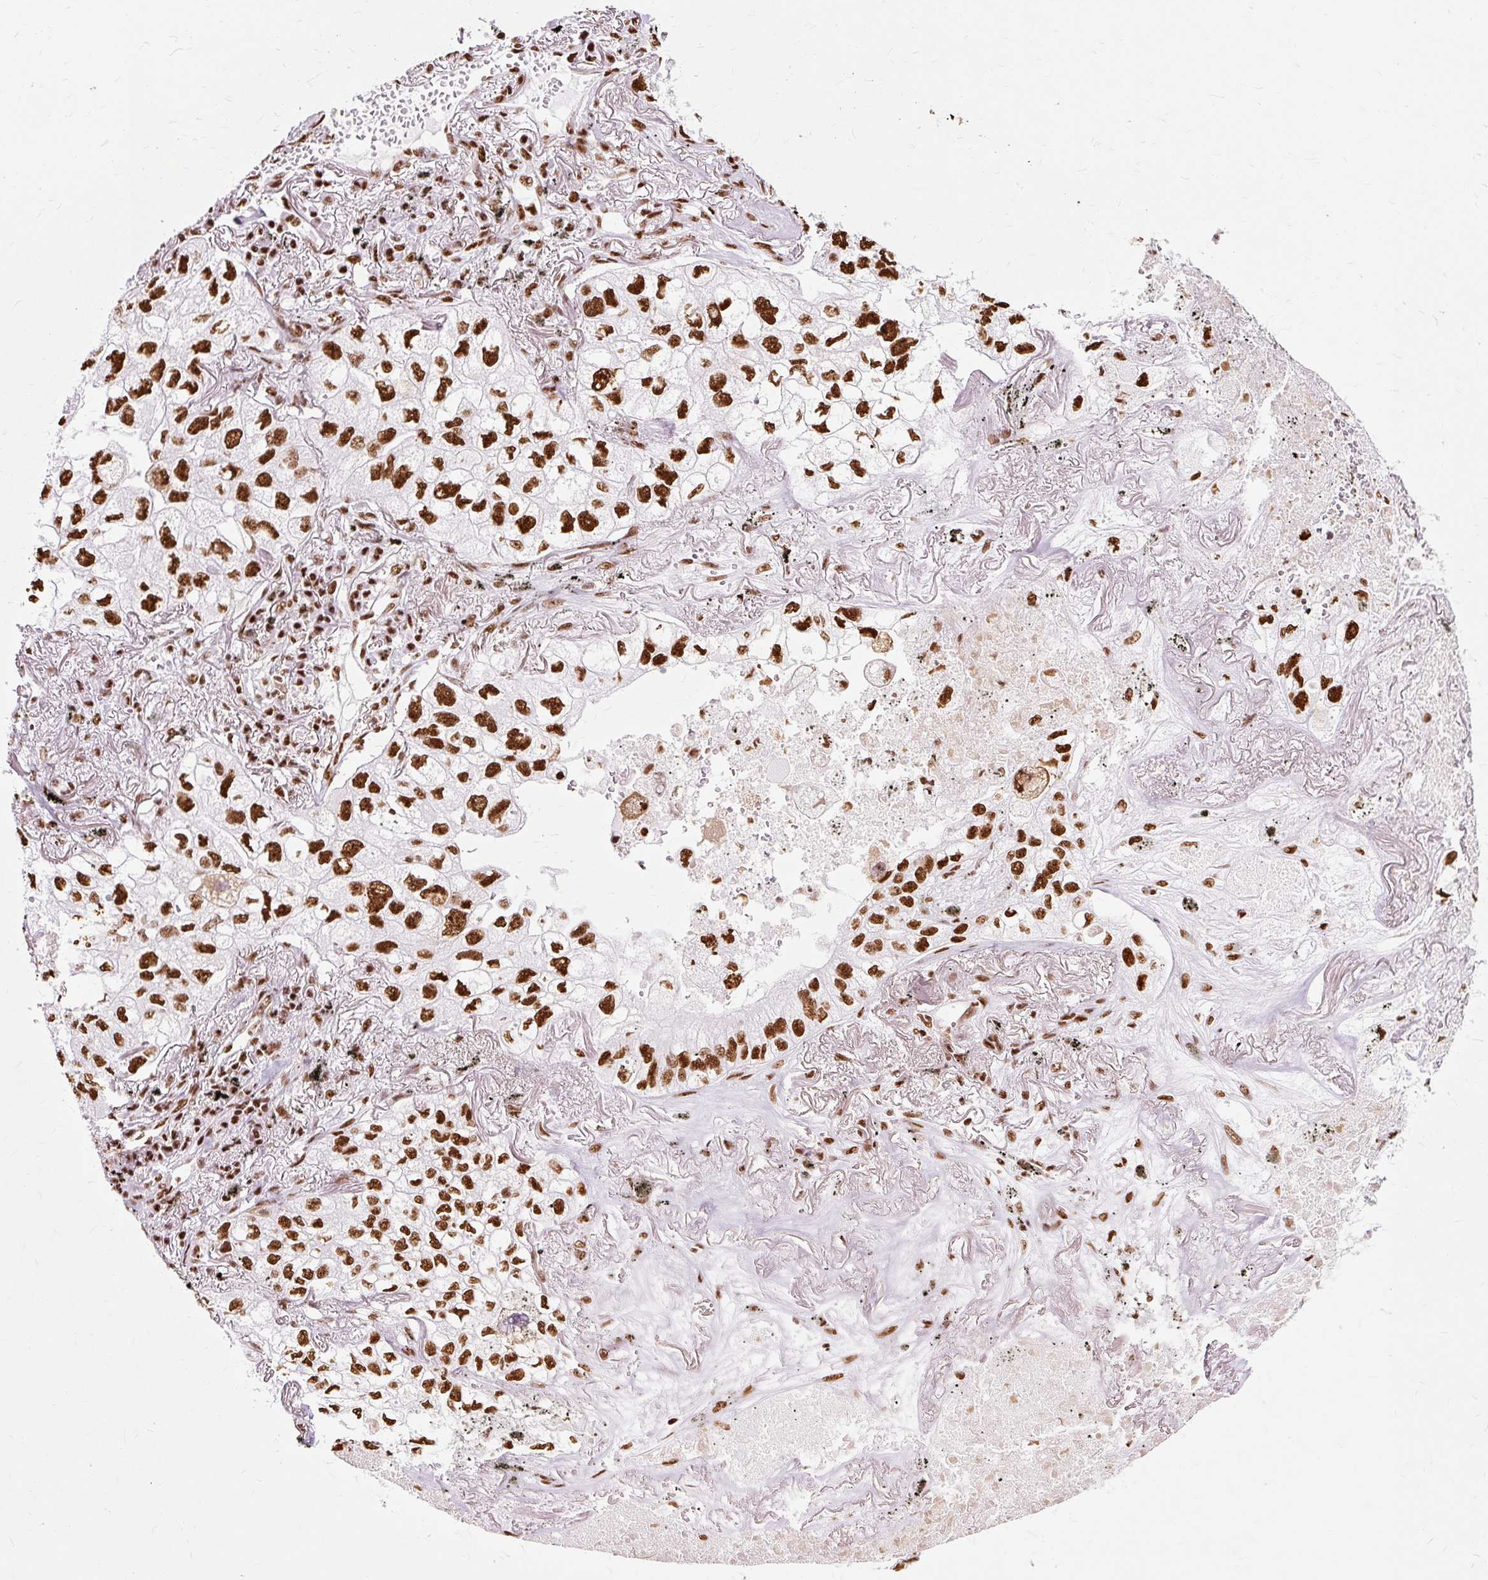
{"staining": {"intensity": "strong", "quantity": ">75%", "location": "nuclear"}, "tissue": "lung cancer", "cell_type": "Tumor cells", "image_type": "cancer", "snomed": [{"axis": "morphology", "description": "Adenocarcinoma, NOS"}, {"axis": "topography", "description": "Lung"}], "caption": "Lung adenocarcinoma tissue shows strong nuclear positivity in approximately >75% of tumor cells, visualized by immunohistochemistry. The protein of interest is stained brown, and the nuclei are stained in blue (DAB IHC with brightfield microscopy, high magnification).", "gene": "XRCC6", "patient": {"sex": "male", "age": 65}}